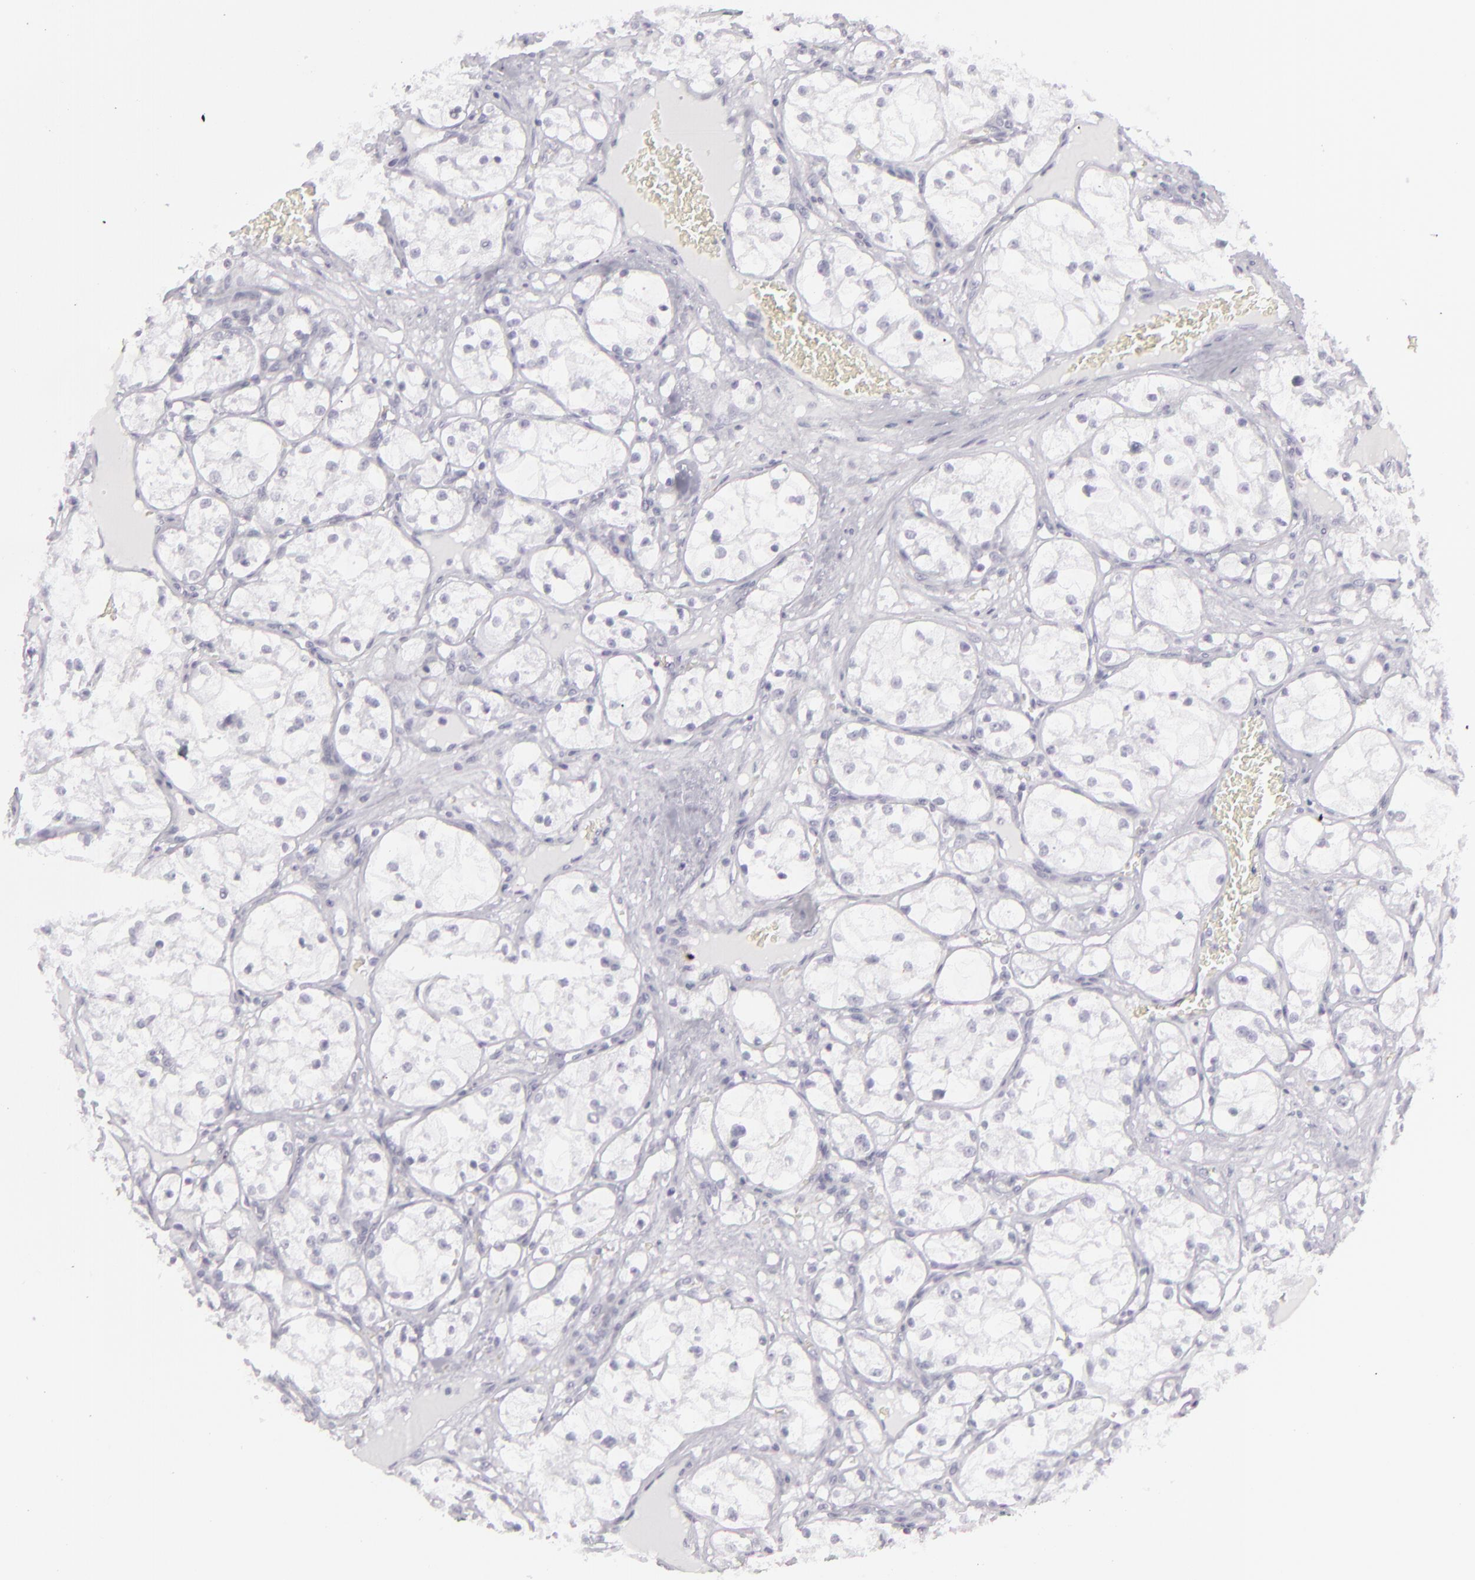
{"staining": {"intensity": "negative", "quantity": "none", "location": "none"}, "tissue": "renal cancer", "cell_type": "Tumor cells", "image_type": "cancer", "snomed": [{"axis": "morphology", "description": "Adenocarcinoma, NOS"}, {"axis": "topography", "description": "Kidney"}], "caption": "Renal cancer (adenocarcinoma) stained for a protein using immunohistochemistry (IHC) displays no expression tumor cells.", "gene": "FLG", "patient": {"sex": "male", "age": 61}}